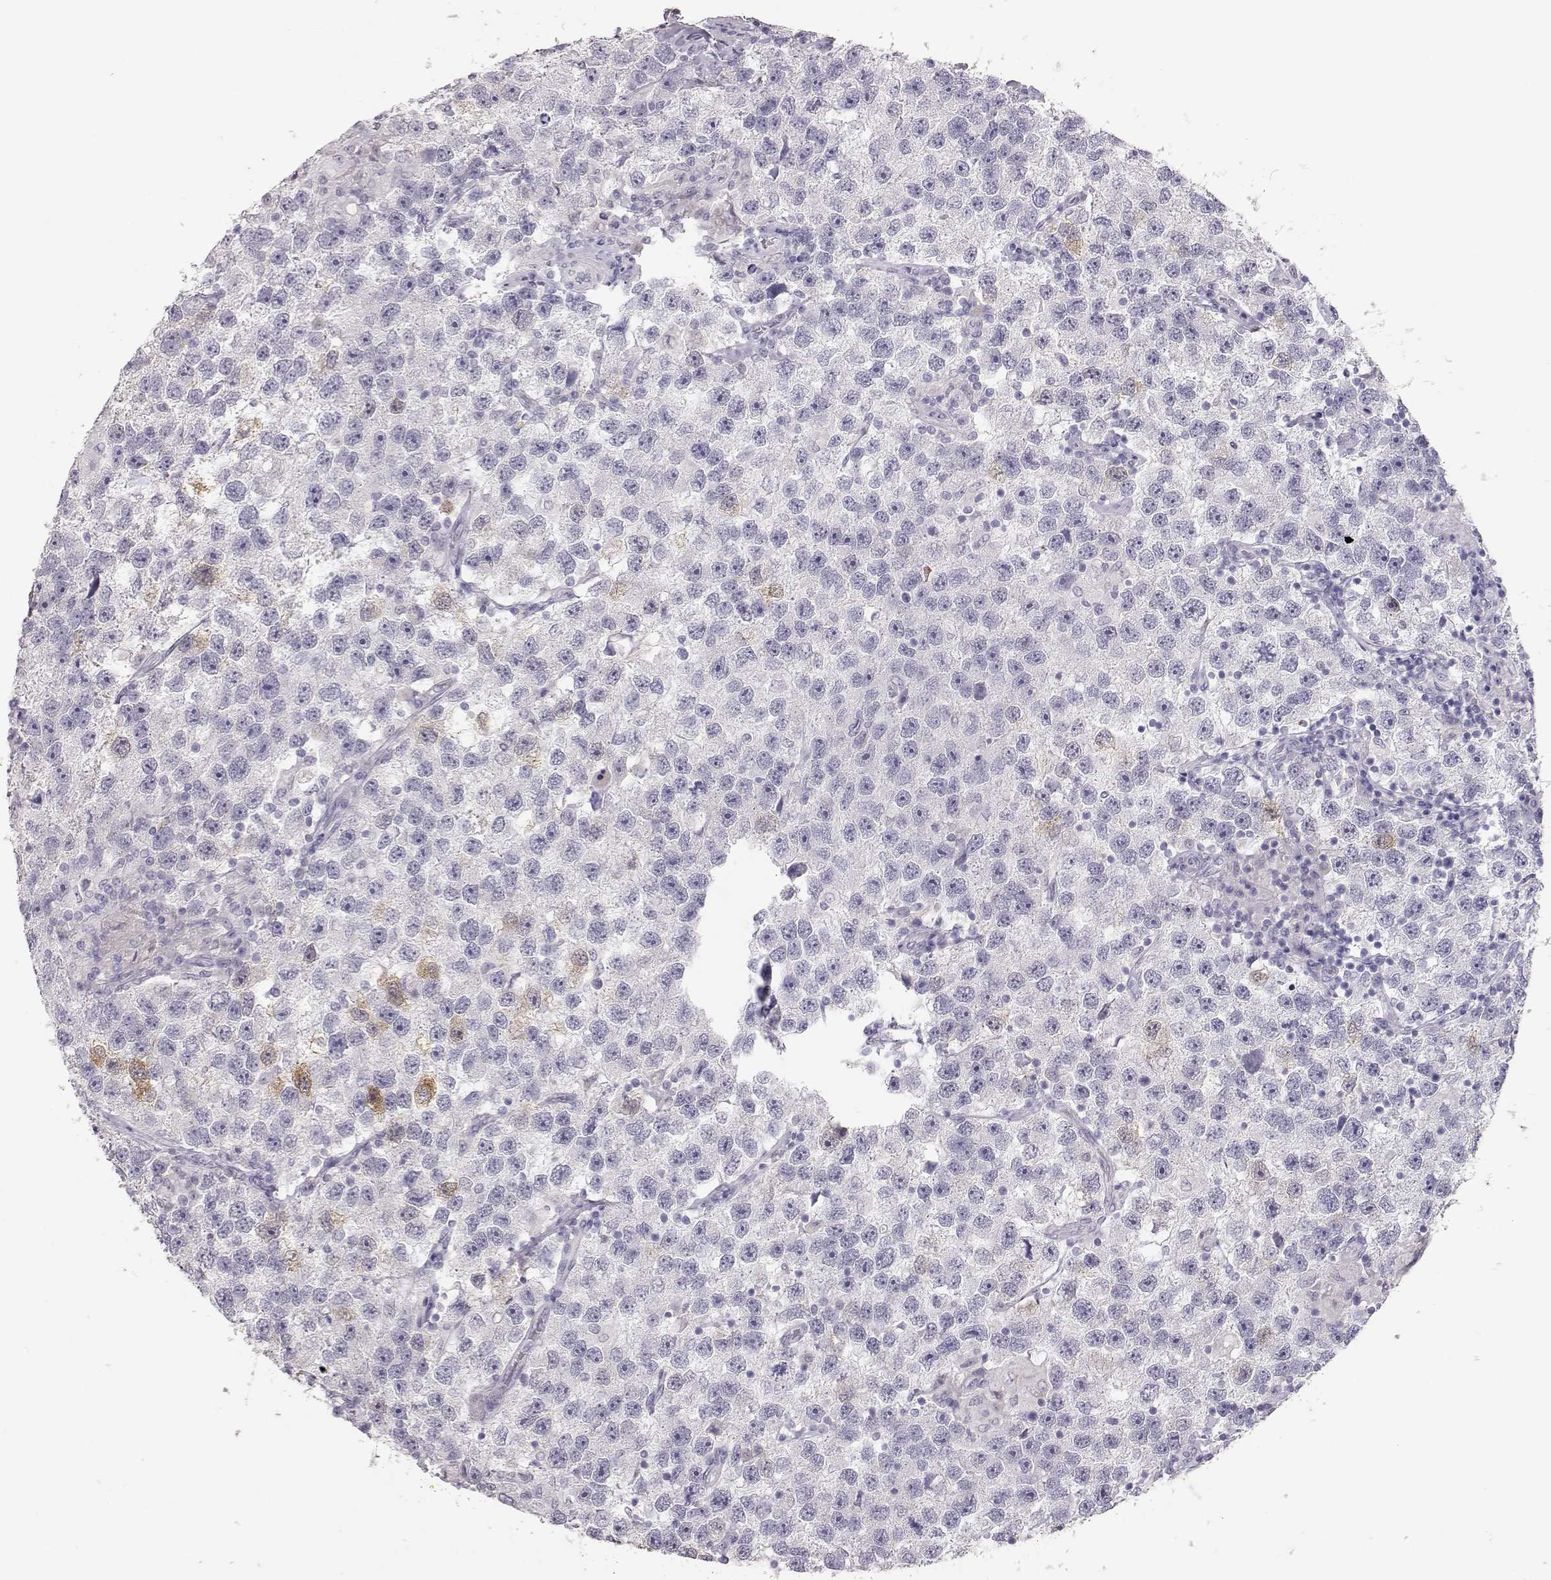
{"staining": {"intensity": "negative", "quantity": "none", "location": "none"}, "tissue": "testis cancer", "cell_type": "Tumor cells", "image_type": "cancer", "snomed": [{"axis": "morphology", "description": "Seminoma, NOS"}, {"axis": "topography", "description": "Testis"}], "caption": "IHC of testis cancer (seminoma) reveals no expression in tumor cells.", "gene": "TKTL1", "patient": {"sex": "male", "age": 26}}